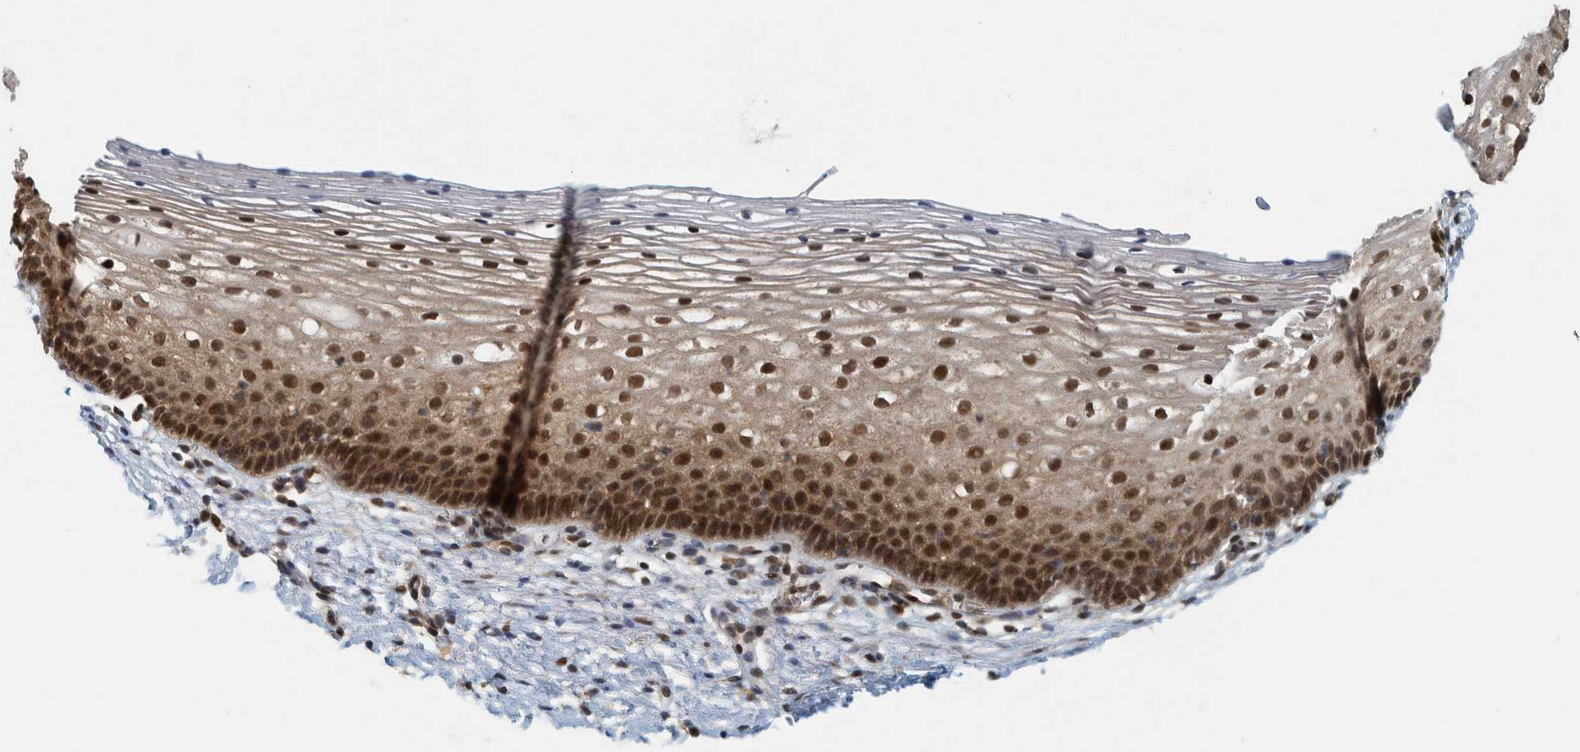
{"staining": {"intensity": "strong", "quantity": ">75%", "location": "nuclear"}, "tissue": "cervix", "cell_type": "Squamous epithelial cells", "image_type": "normal", "snomed": [{"axis": "morphology", "description": "Normal tissue, NOS"}, {"axis": "topography", "description": "Cervix"}], "caption": "Squamous epithelial cells demonstrate strong nuclear expression in approximately >75% of cells in normal cervix. Nuclei are stained in blue.", "gene": "COPS3", "patient": {"sex": "female", "age": 72}}